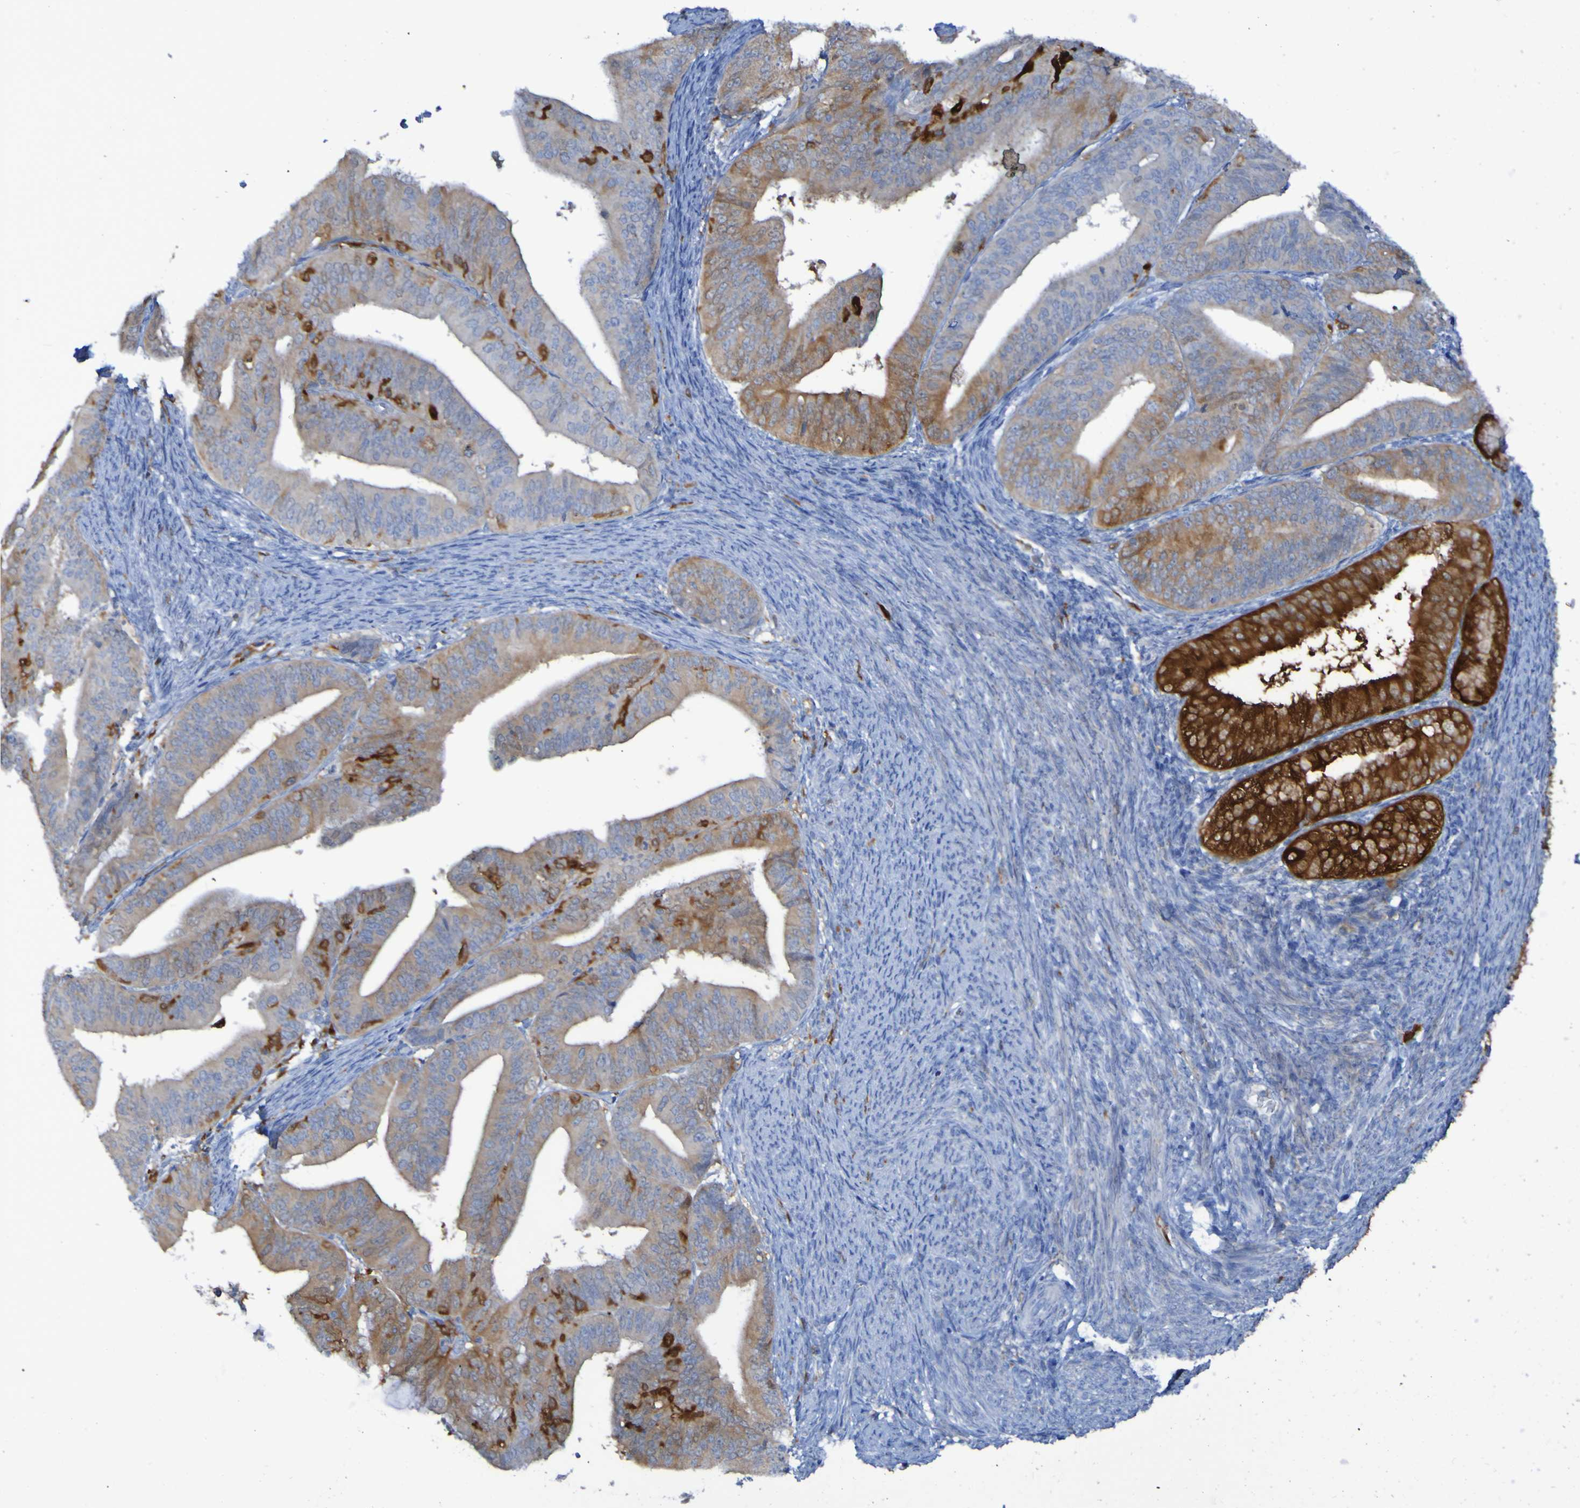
{"staining": {"intensity": "strong", "quantity": "<25%", "location": "cytoplasmic/membranous"}, "tissue": "endometrial cancer", "cell_type": "Tumor cells", "image_type": "cancer", "snomed": [{"axis": "morphology", "description": "Adenocarcinoma, NOS"}, {"axis": "topography", "description": "Endometrium"}], "caption": "An IHC micrograph of neoplastic tissue is shown. Protein staining in brown highlights strong cytoplasmic/membranous positivity in endometrial cancer within tumor cells.", "gene": "MPPE1", "patient": {"sex": "female", "age": 63}}